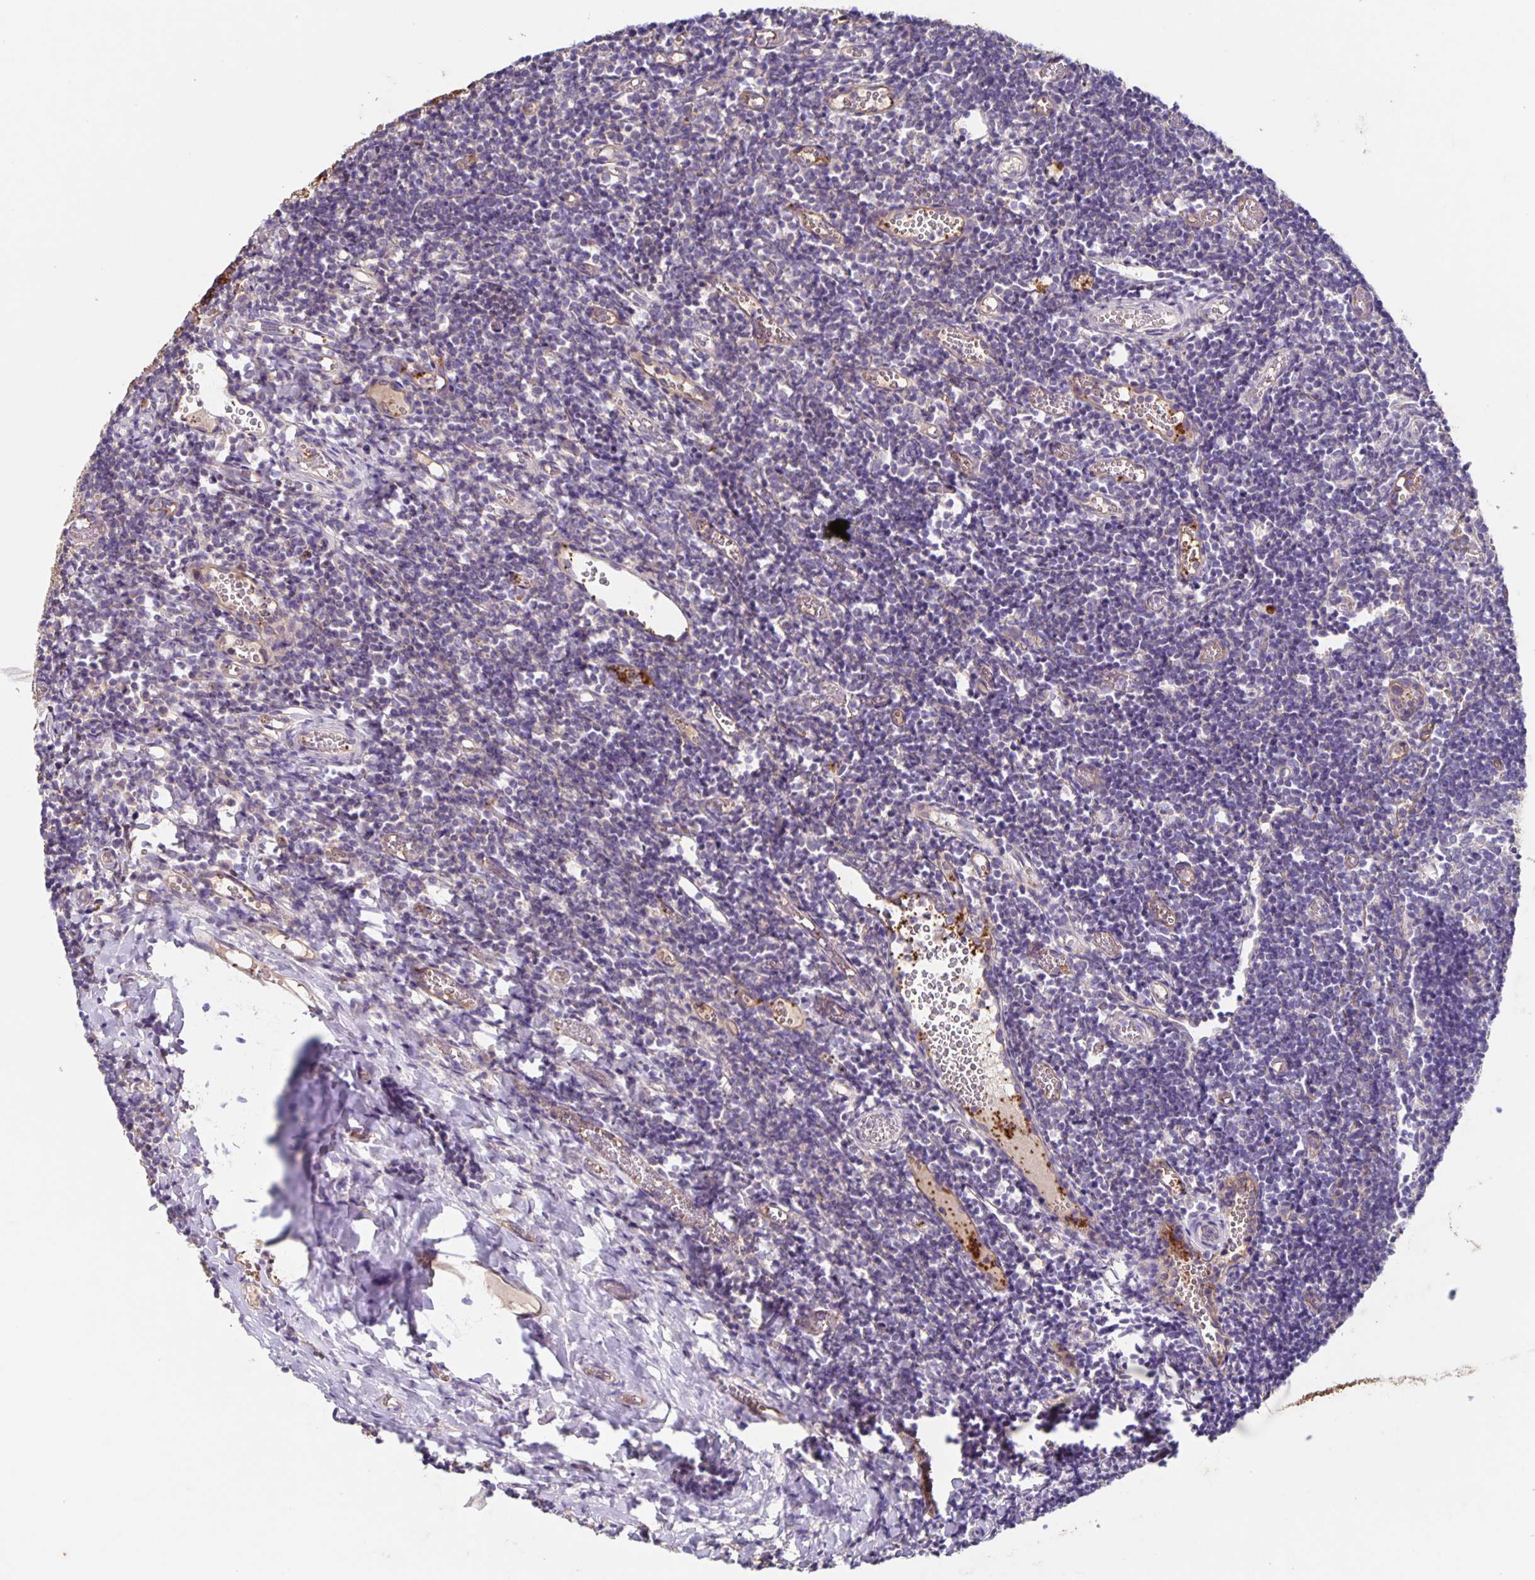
{"staining": {"intensity": "negative", "quantity": "none", "location": "none"}, "tissue": "tonsil", "cell_type": "Germinal center cells", "image_type": "normal", "snomed": [{"axis": "morphology", "description": "Normal tissue, NOS"}, {"axis": "topography", "description": "Tonsil"}], "caption": "This micrograph is of benign tonsil stained with immunohistochemistry to label a protein in brown with the nuclei are counter-stained blue. There is no positivity in germinal center cells.", "gene": "ITGA2", "patient": {"sex": "female", "age": 10}}